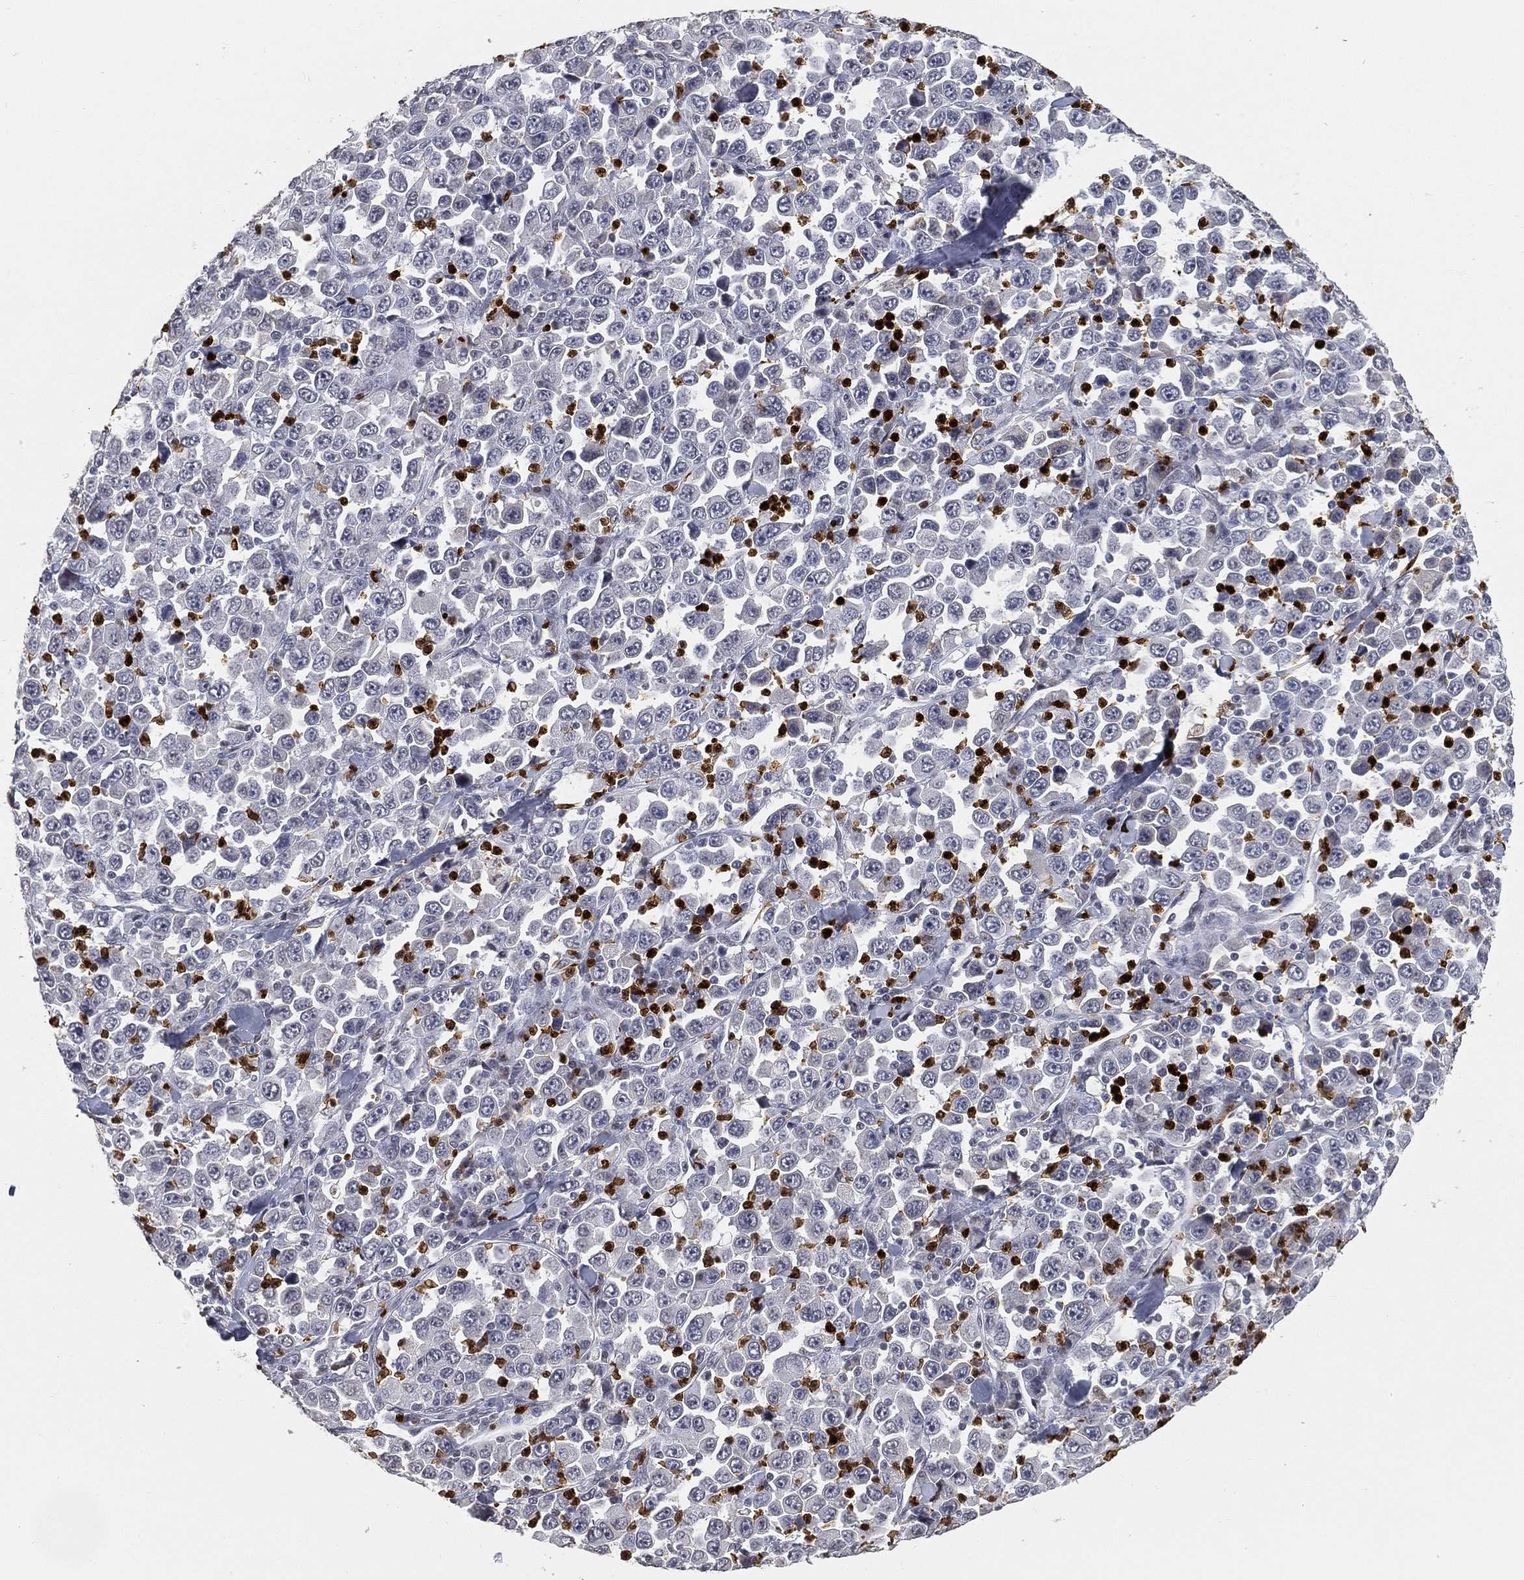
{"staining": {"intensity": "negative", "quantity": "none", "location": "none"}, "tissue": "stomach cancer", "cell_type": "Tumor cells", "image_type": "cancer", "snomed": [{"axis": "morphology", "description": "Normal tissue, NOS"}, {"axis": "morphology", "description": "Adenocarcinoma, NOS"}, {"axis": "topography", "description": "Stomach, upper"}, {"axis": "topography", "description": "Stomach"}], "caption": "A photomicrograph of stomach cancer (adenocarcinoma) stained for a protein reveals no brown staining in tumor cells.", "gene": "ARG1", "patient": {"sex": "male", "age": 59}}